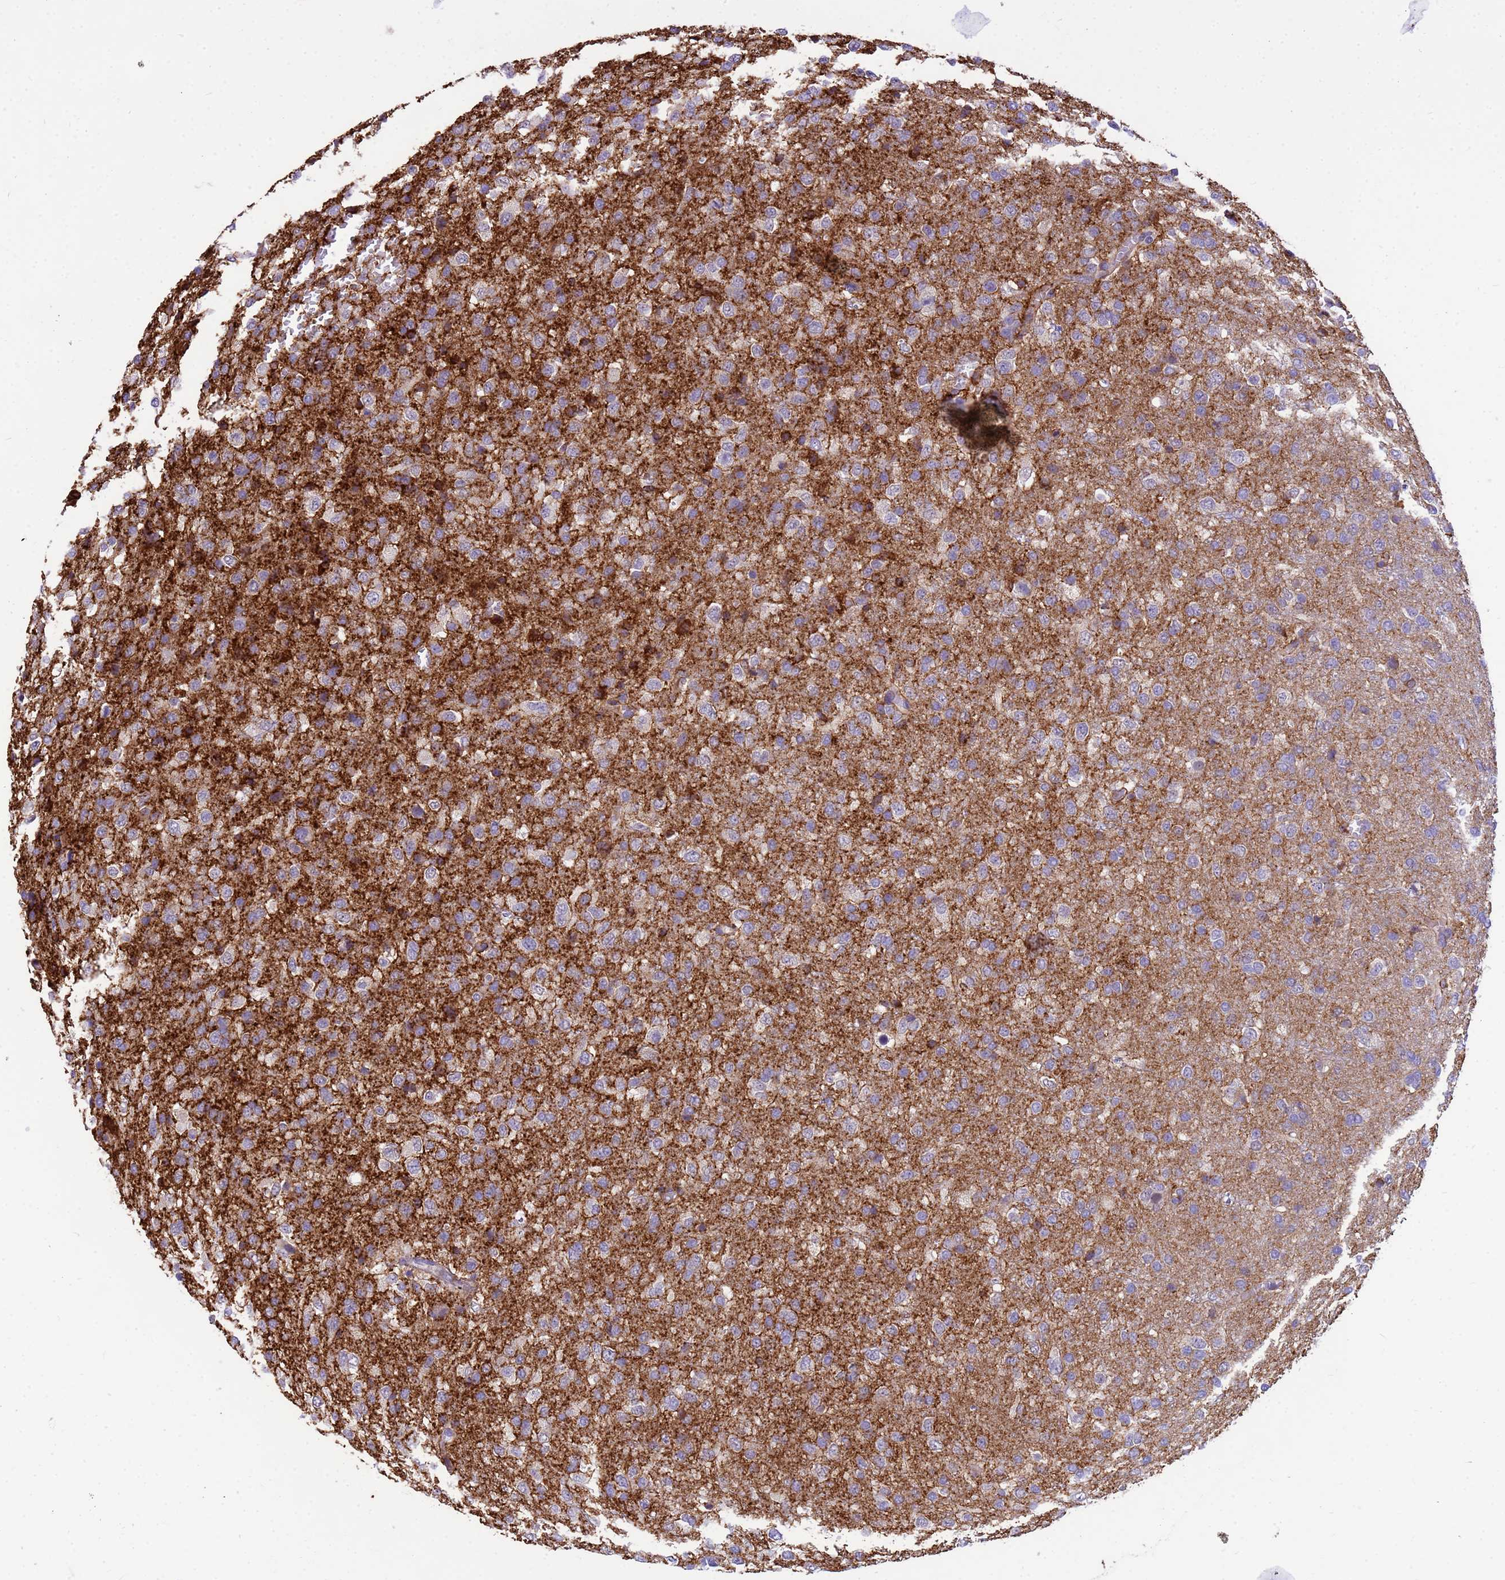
{"staining": {"intensity": "negative", "quantity": "none", "location": "none"}, "tissue": "glioma", "cell_type": "Tumor cells", "image_type": "cancer", "snomed": [{"axis": "morphology", "description": "Glioma, malignant, High grade"}, {"axis": "topography", "description": "Brain"}], "caption": "There is no significant expression in tumor cells of malignant glioma (high-grade).", "gene": "P2RX7", "patient": {"sex": "female", "age": 74}}